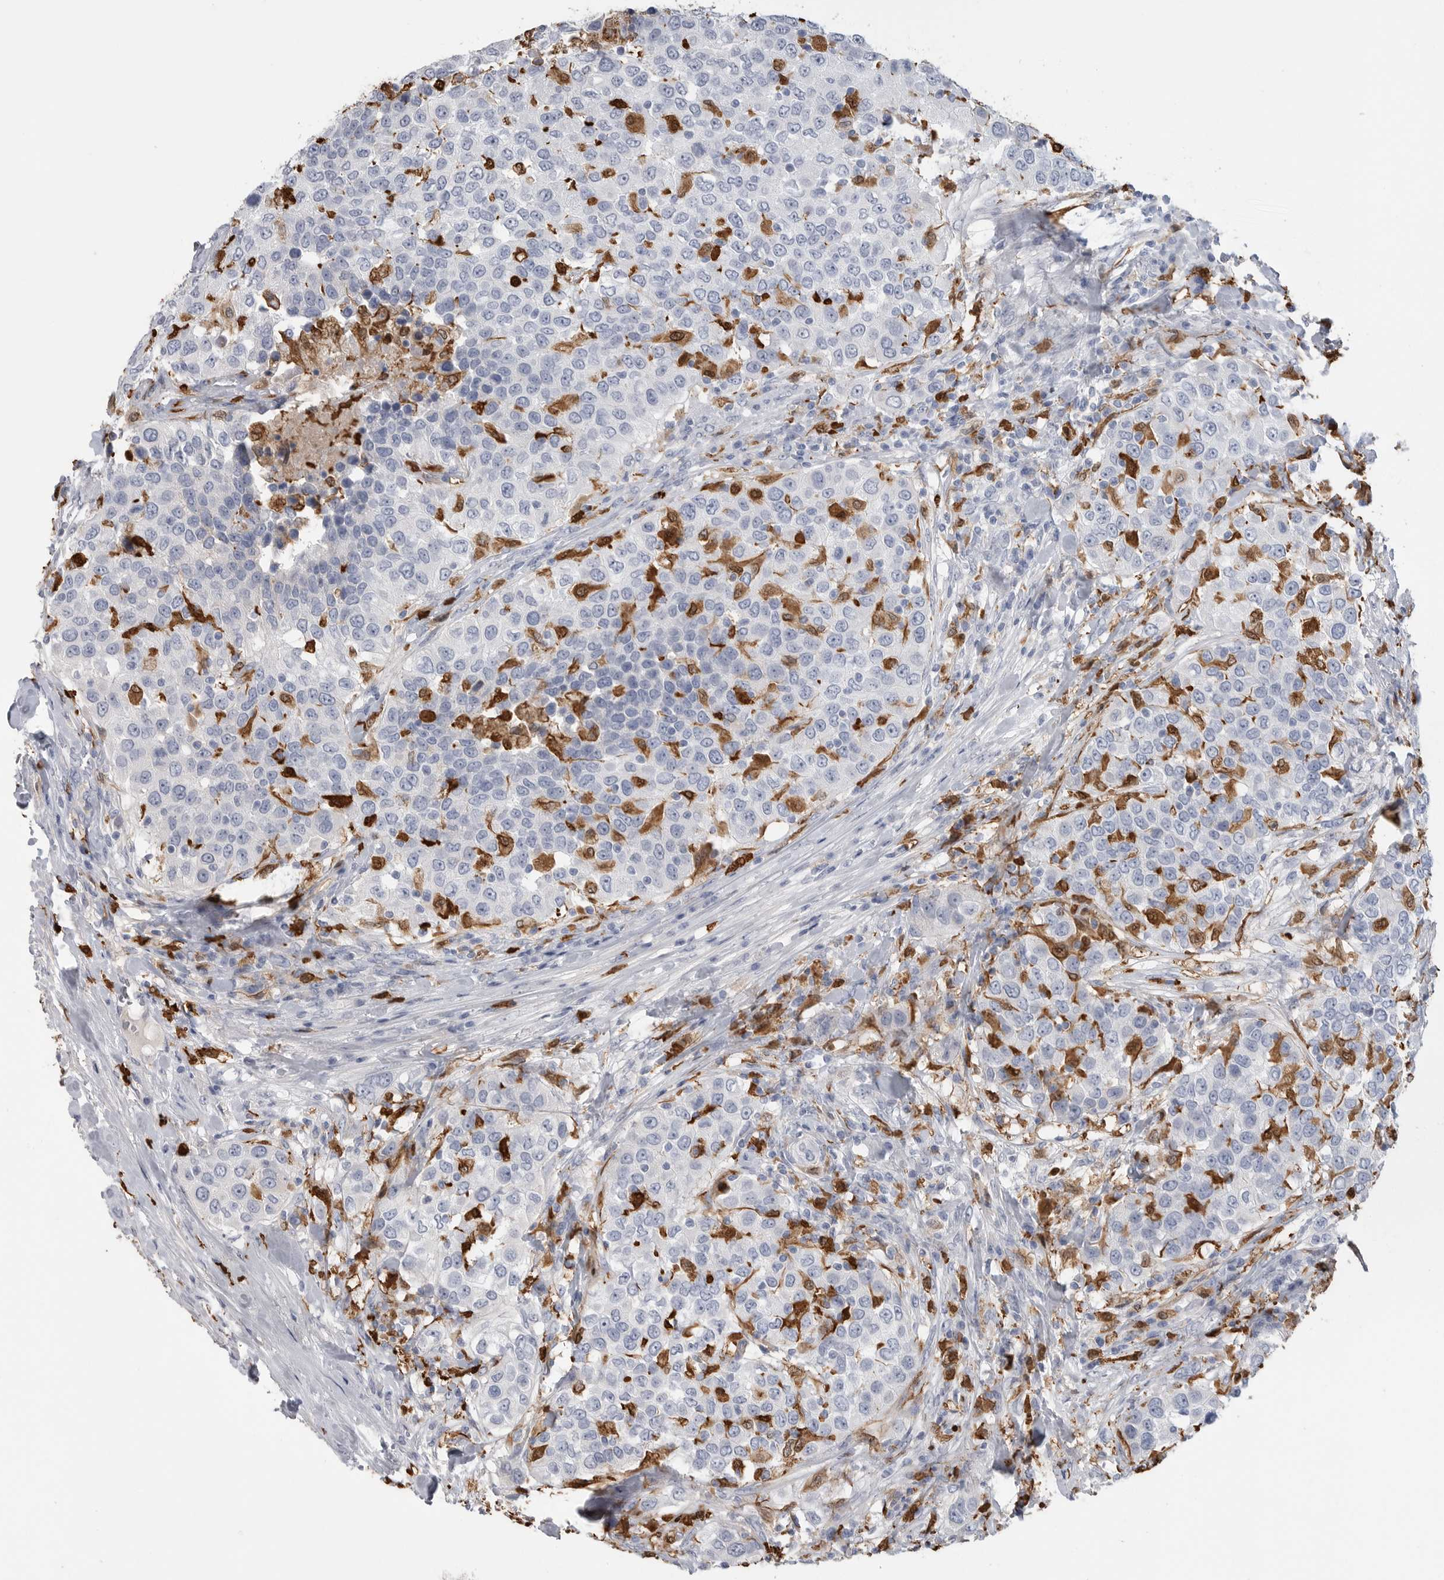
{"staining": {"intensity": "negative", "quantity": "none", "location": "none"}, "tissue": "urothelial cancer", "cell_type": "Tumor cells", "image_type": "cancer", "snomed": [{"axis": "morphology", "description": "Urothelial carcinoma, High grade"}, {"axis": "topography", "description": "Urinary bladder"}], "caption": "This micrograph is of urothelial cancer stained with IHC to label a protein in brown with the nuclei are counter-stained blue. There is no positivity in tumor cells. (Stains: DAB (3,3'-diaminobenzidine) immunohistochemistry (IHC) with hematoxylin counter stain, Microscopy: brightfield microscopy at high magnification).", "gene": "CYB561D1", "patient": {"sex": "female", "age": 80}}